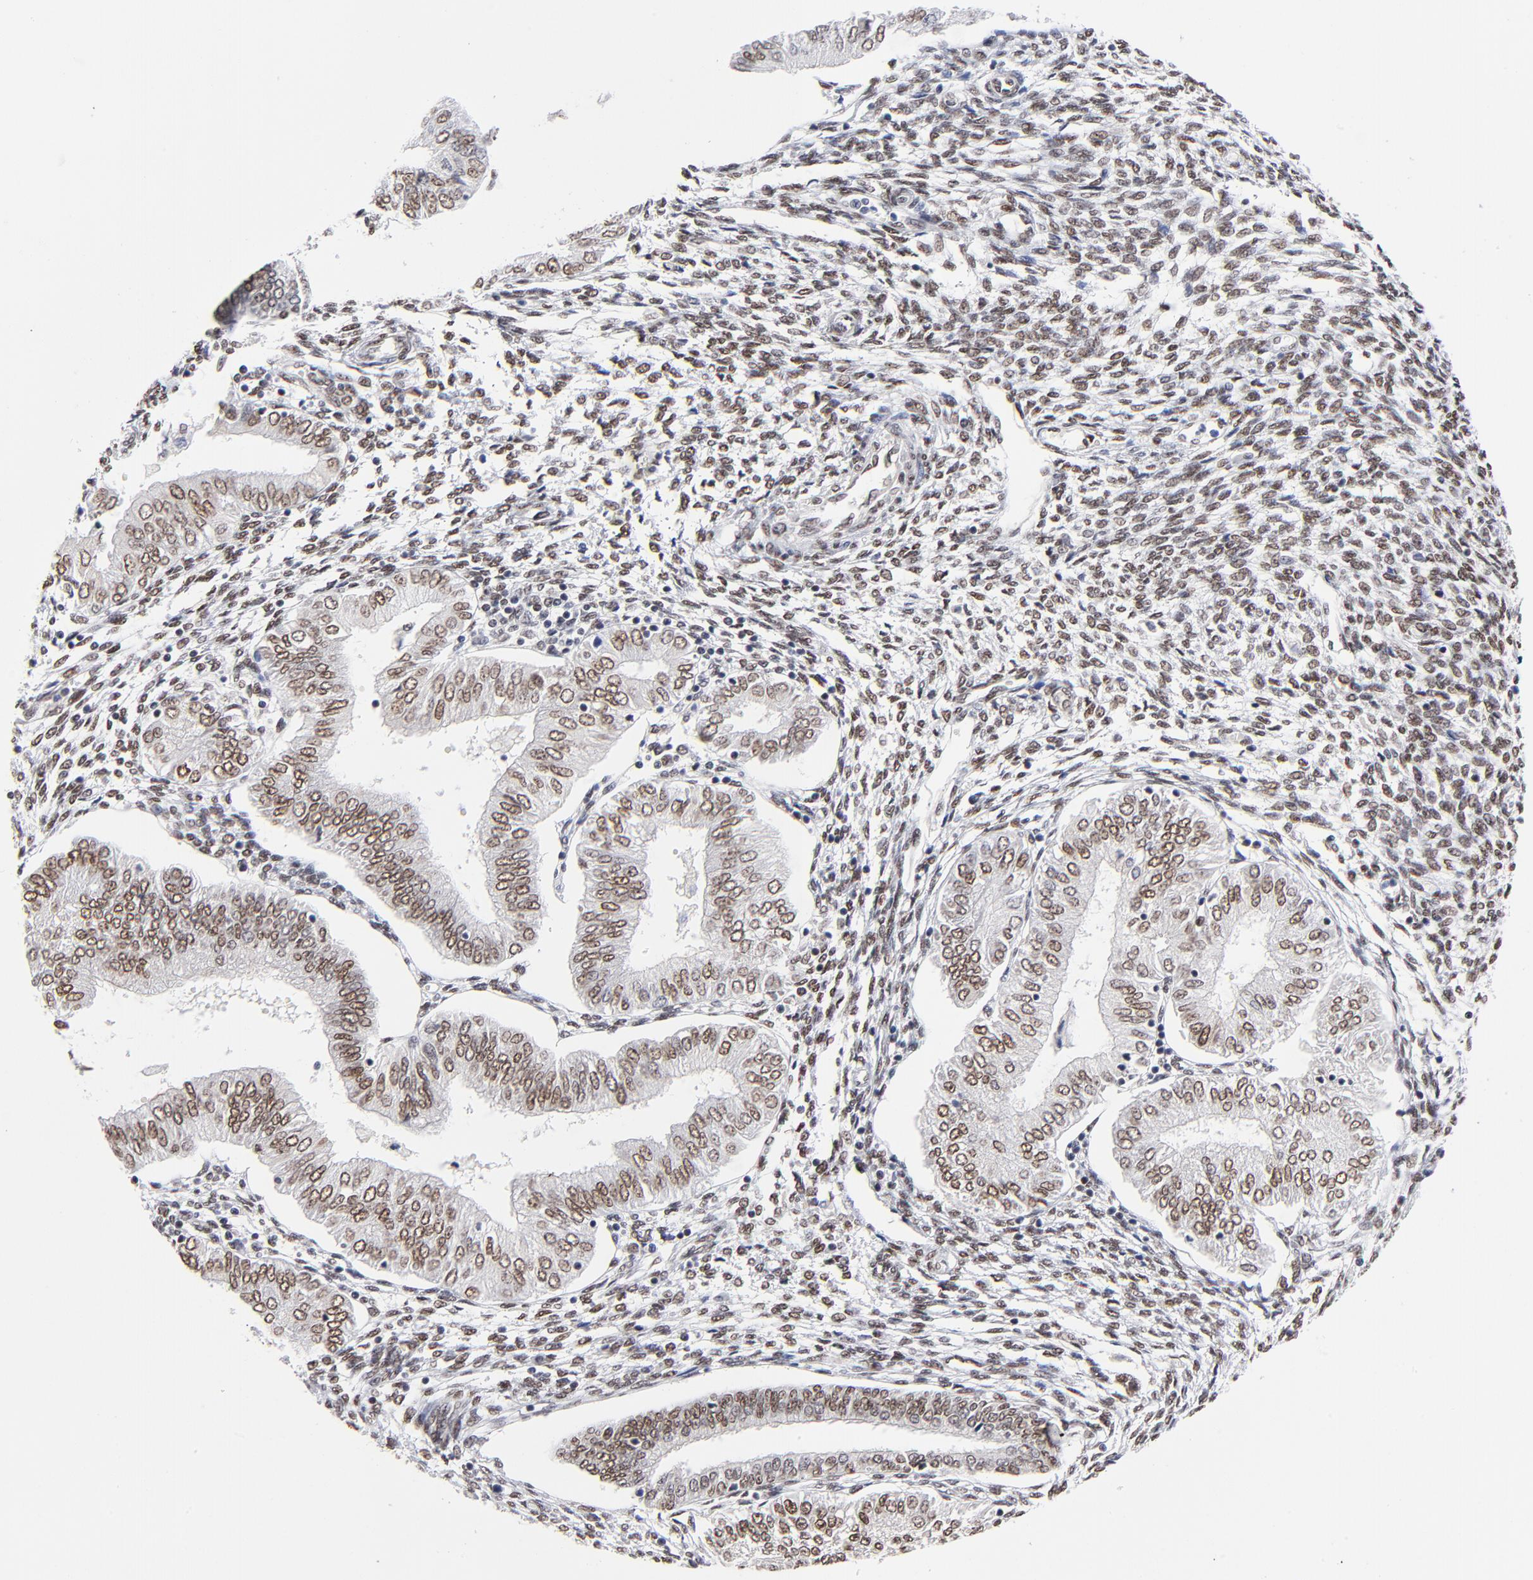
{"staining": {"intensity": "strong", "quantity": ">75%", "location": "nuclear"}, "tissue": "endometrial cancer", "cell_type": "Tumor cells", "image_type": "cancer", "snomed": [{"axis": "morphology", "description": "Adenocarcinoma, NOS"}, {"axis": "topography", "description": "Endometrium"}], "caption": "There is high levels of strong nuclear positivity in tumor cells of adenocarcinoma (endometrial), as demonstrated by immunohistochemical staining (brown color).", "gene": "ZMYM3", "patient": {"sex": "female", "age": 51}}